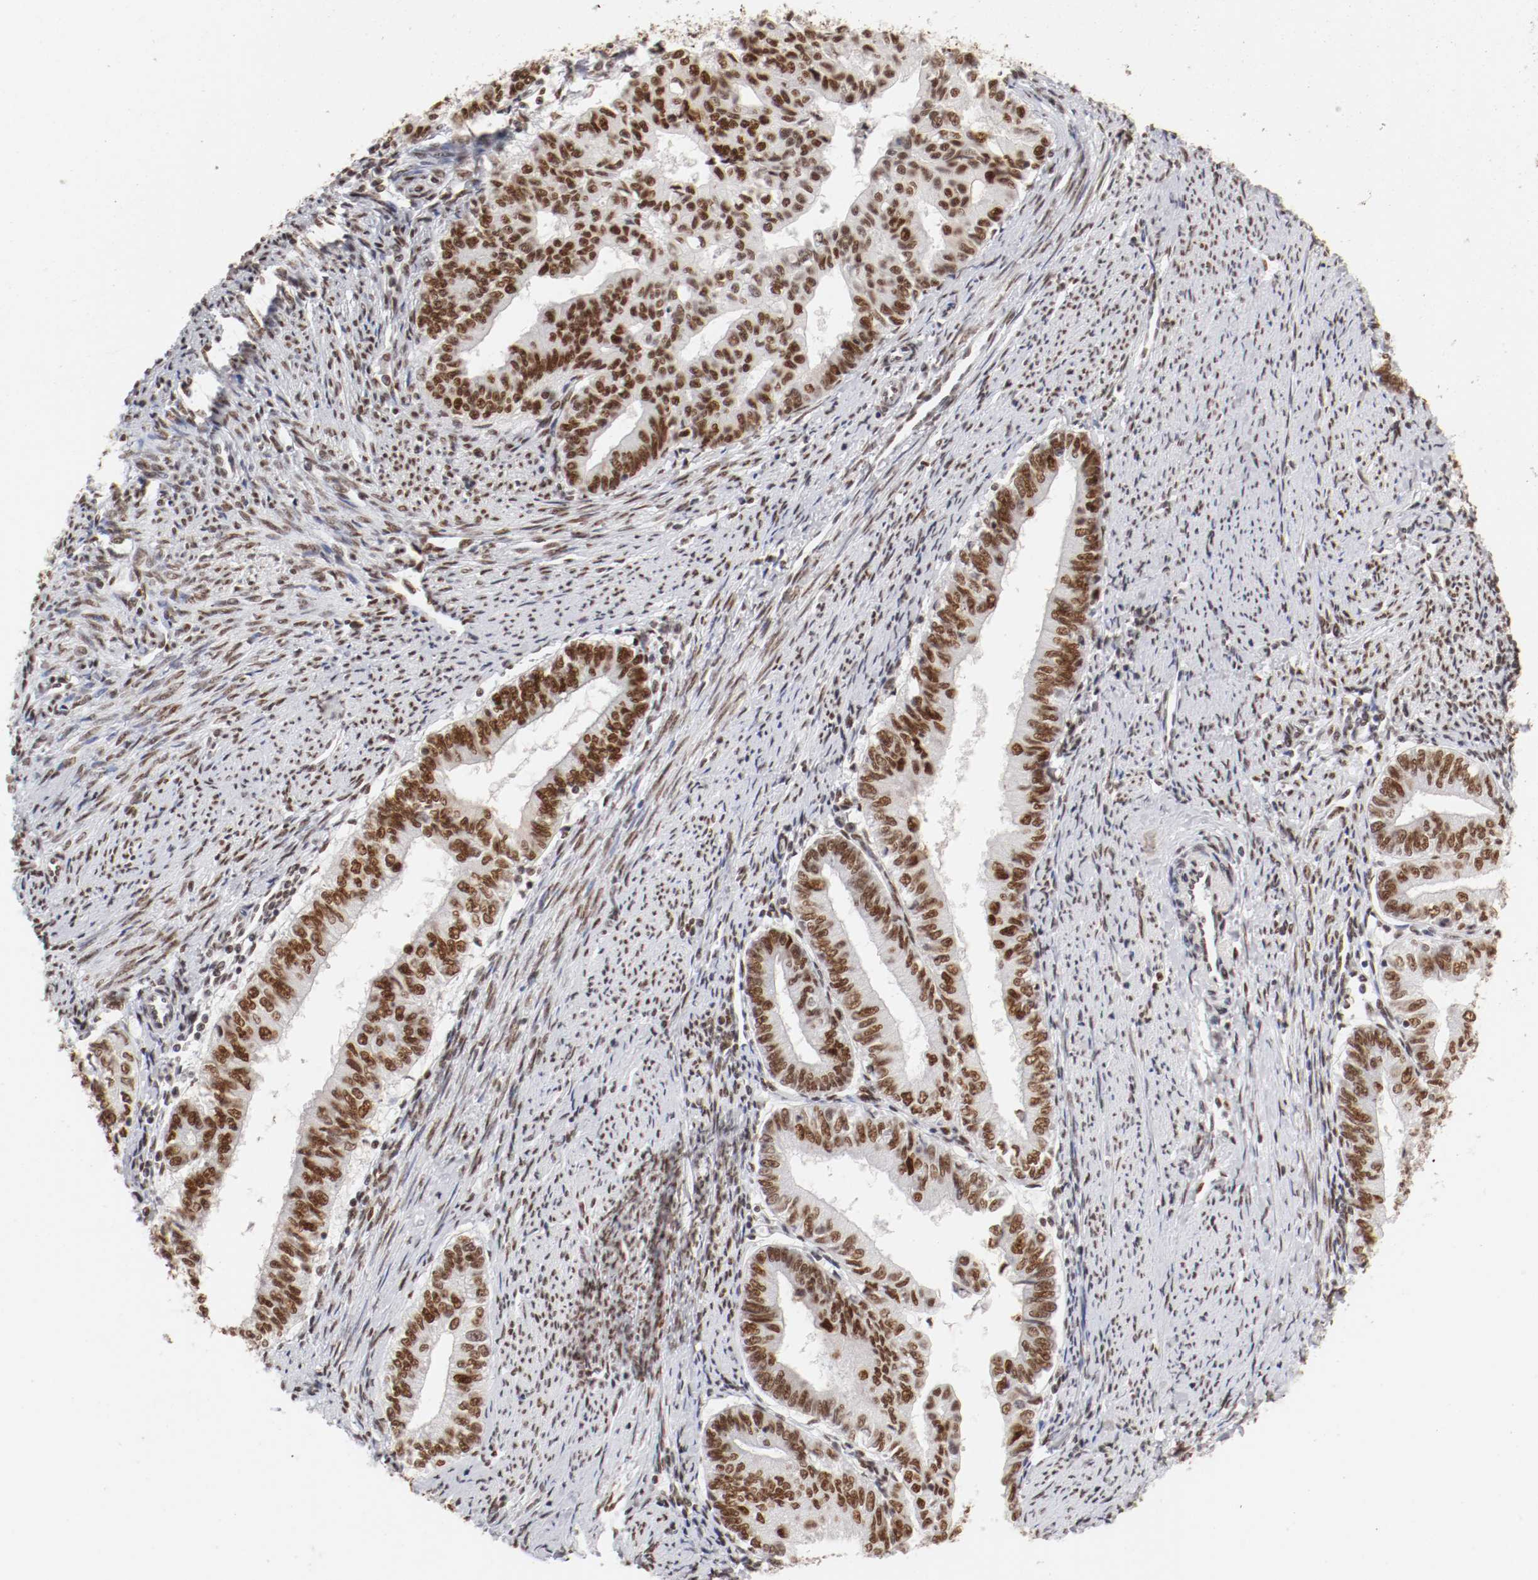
{"staining": {"intensity": "strong", "quantity": ">75%", "location": "nuclear"}, "tissue": "endometrial cancer", "cell_type": "Tumor cells", "image_type": "cancer", "snomed": [{"axis": "morphology", "description": "Adenocarcinoma, NOS"}, {"axis": "topography", "description": "Endometrium"}], "caption": "An IHC micrograph of tumor tissue is shown. Protein staining in brown labels strong nuclear positivity in endometrial cancer (adenocarcinoma) within tumor cells.", "gene": "TP53BP1", "patient": {"sex": "female", "age": 66}}